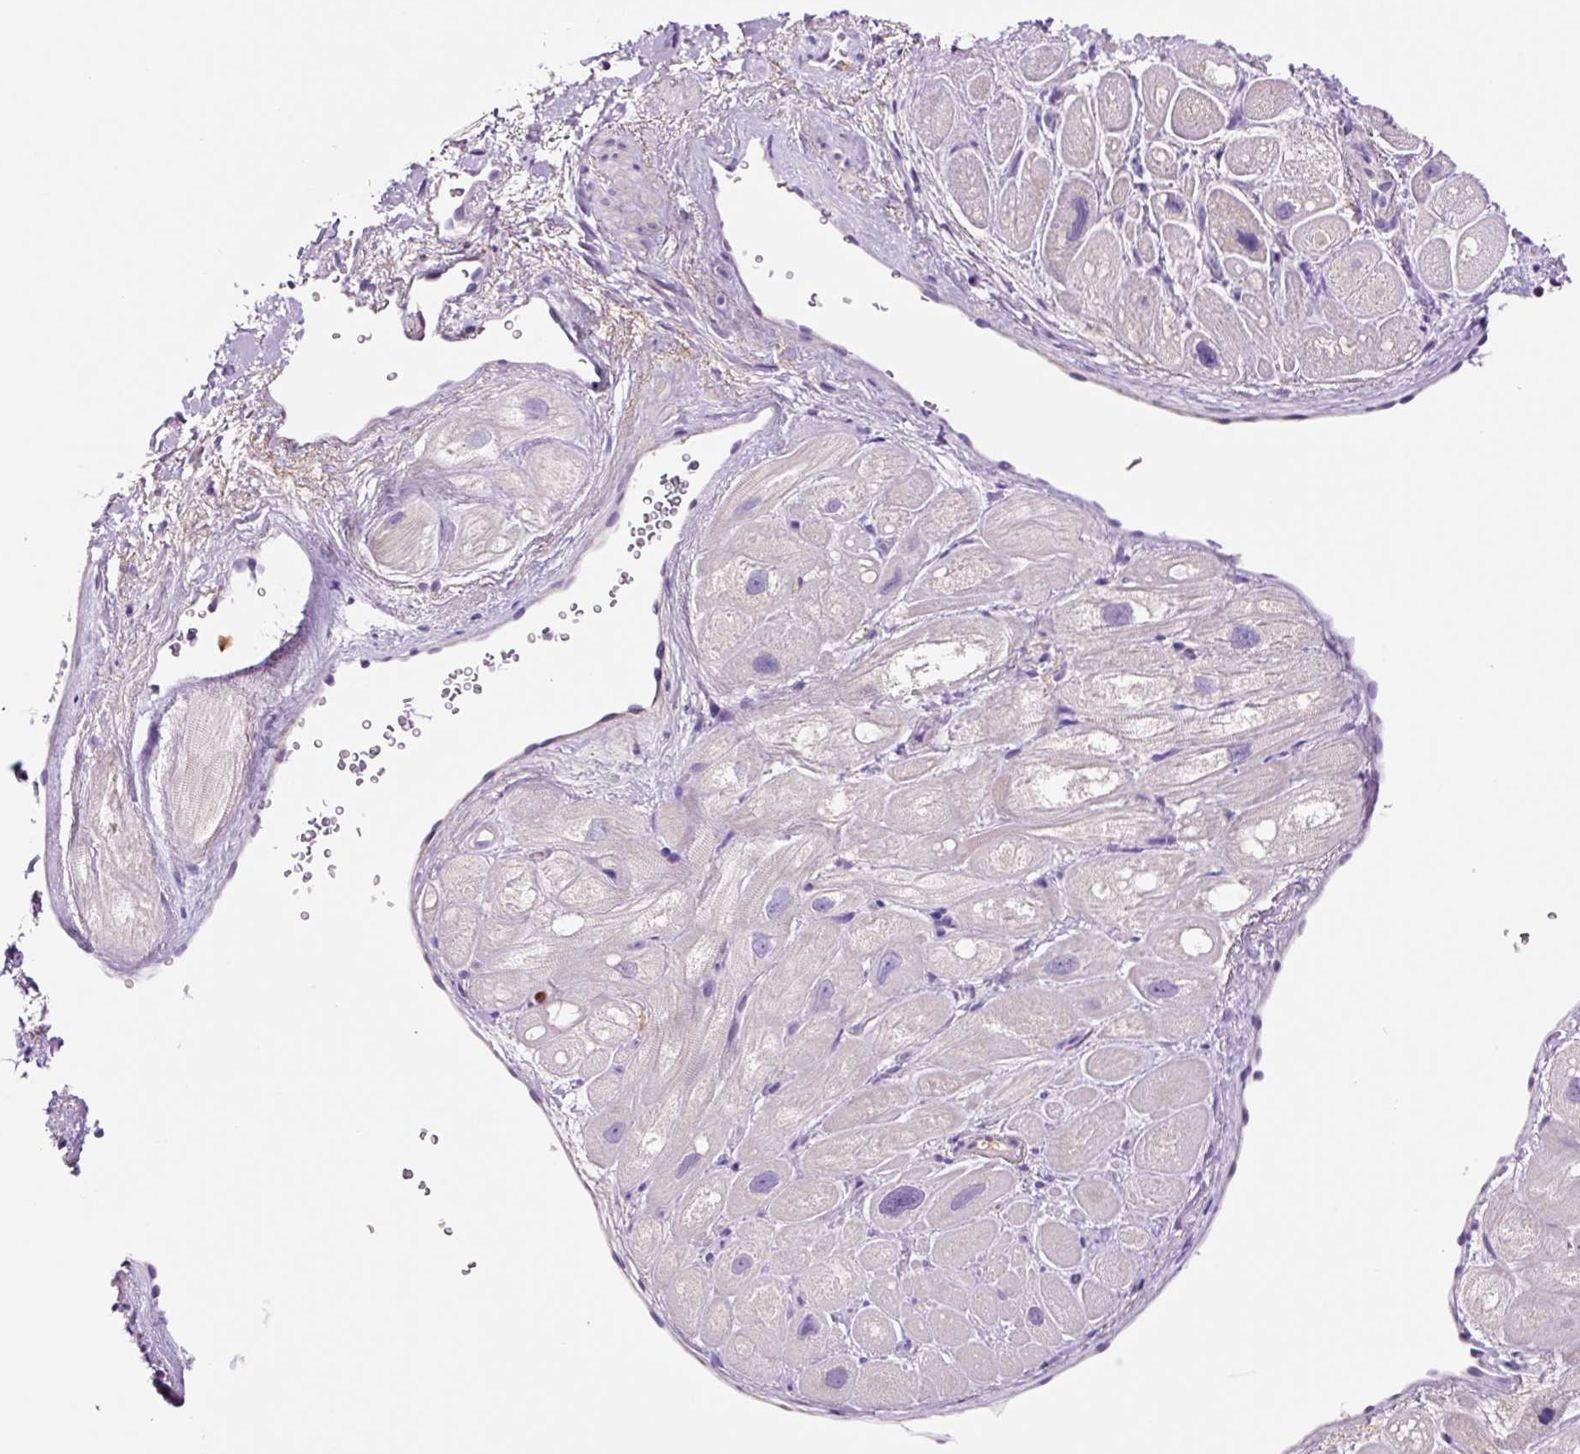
{"staining": {"intensity": "weak", "quantity": "25%-75%", "location": "cytoplasmic/membranous"}, "tissue": "heart muscle", "cell_type": "Cardiomyocytes", "image_type": "normal", "snomed": [{"axis": "morphology", "description": "Normal tissue, NOS"}, {"axis": "topography", "description": "Heart"}], "caption": "A low amount of weak cytoplasmic/membranous expression is present in approximately 25%-75% of cardiomyocytes in benign heart muscle.", "gene": "DPPA4", "patient": {"sex": "male", "age": 49}}